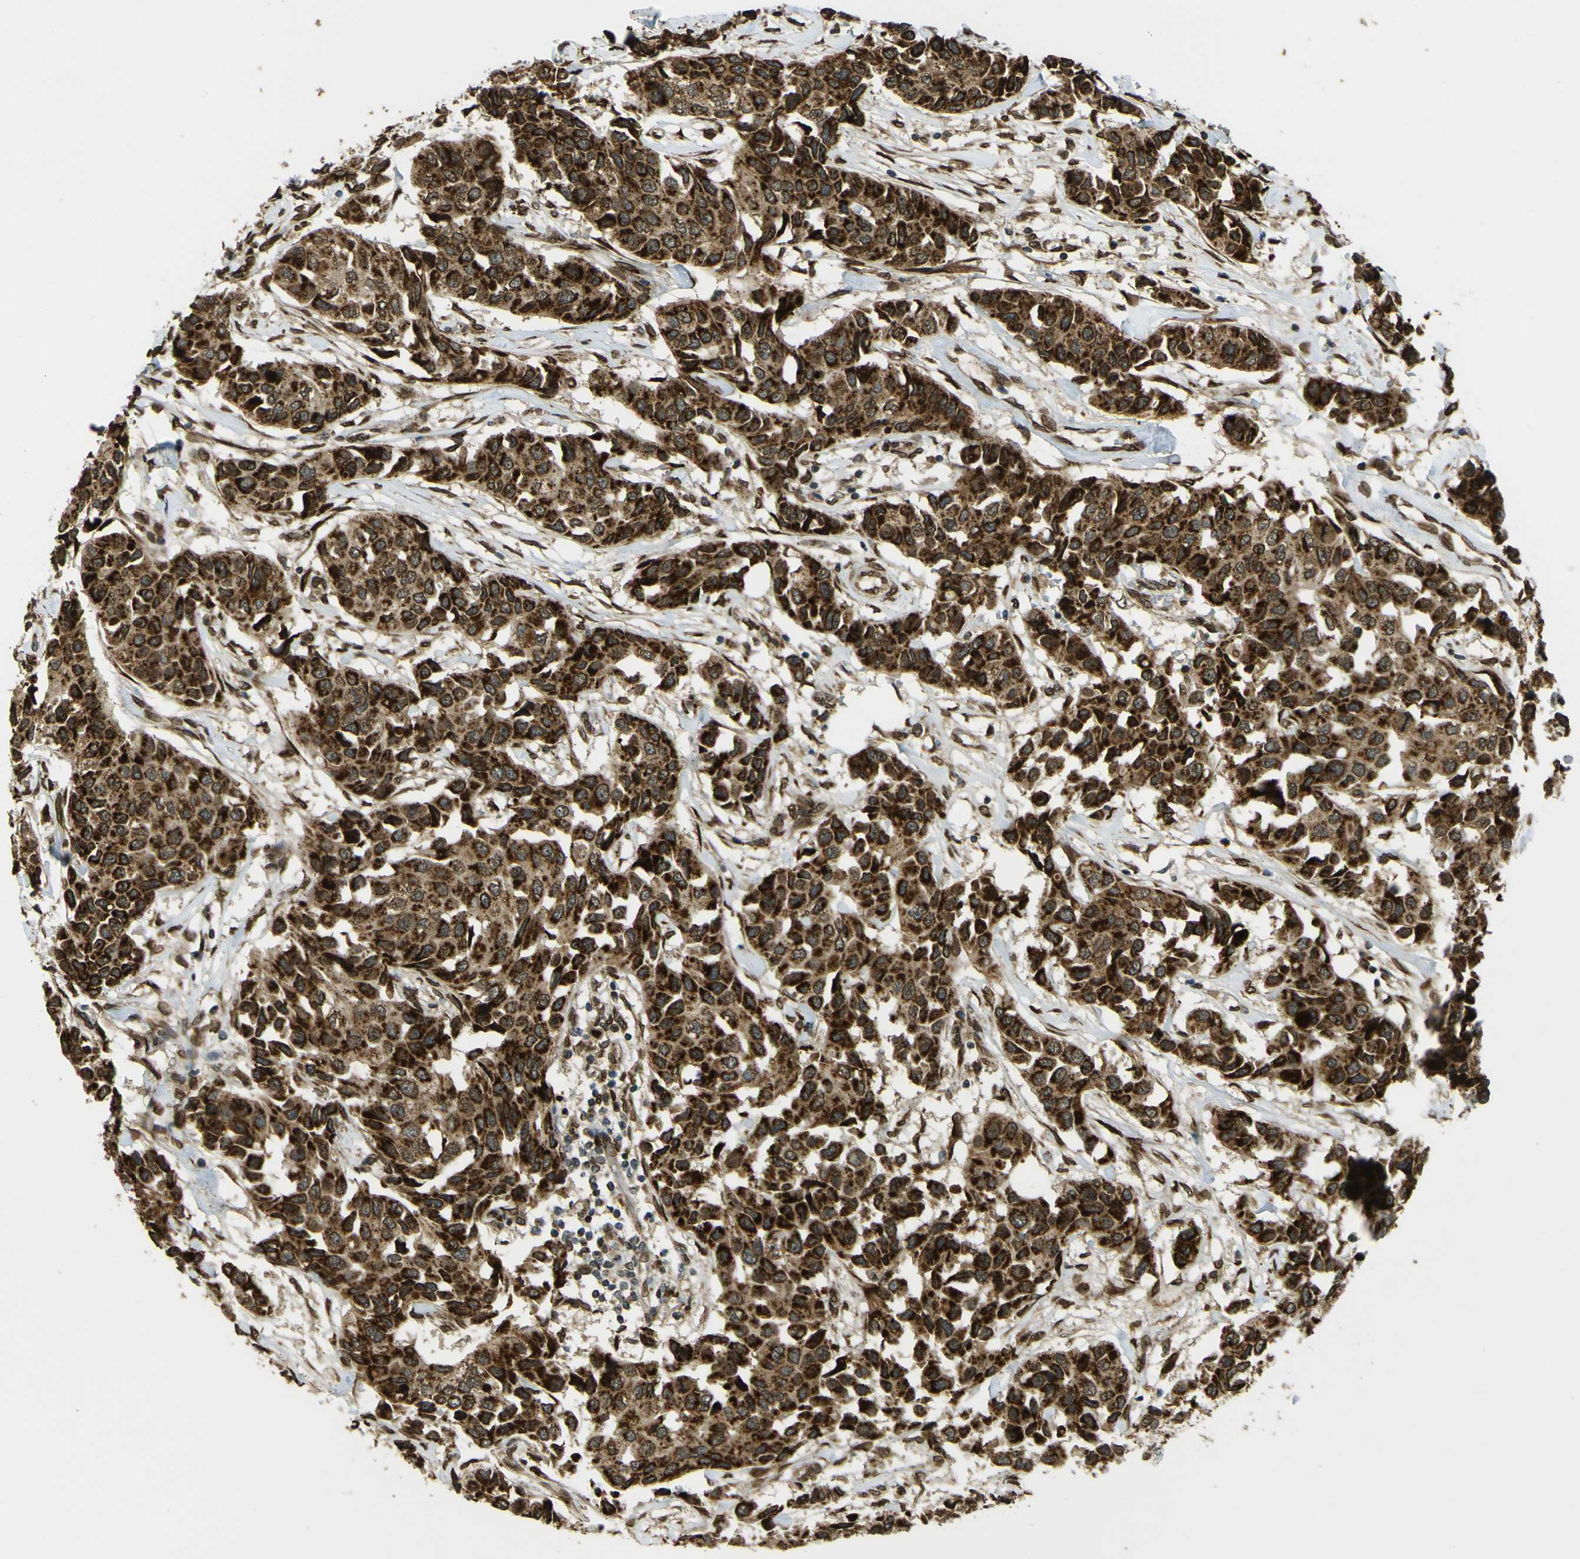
{"staining": {"intensity": "strong", "quantity": ">75%", "location": "cytoplasmic/membranous"}, "tissue": "breast cancer", "cell_type": "Tumor cells", "image_type": "cancer", "snomed": [{"axis": "morphology", "description": "Duct carcinoma"}, {"axis": "topography", "description": "Breast"}], "caption": "DAB (3,3'-diaminobenzidine) immunohistochemical staining of human breast cancer shows strong cytoplasmic/membranous protein staining in about >75% of tumor cells. Ihc stains the protein of interest in brown and the nuclei are stained blue.", "gene": "GALNT1", "patient": {"sex": "female", "age": 80}}